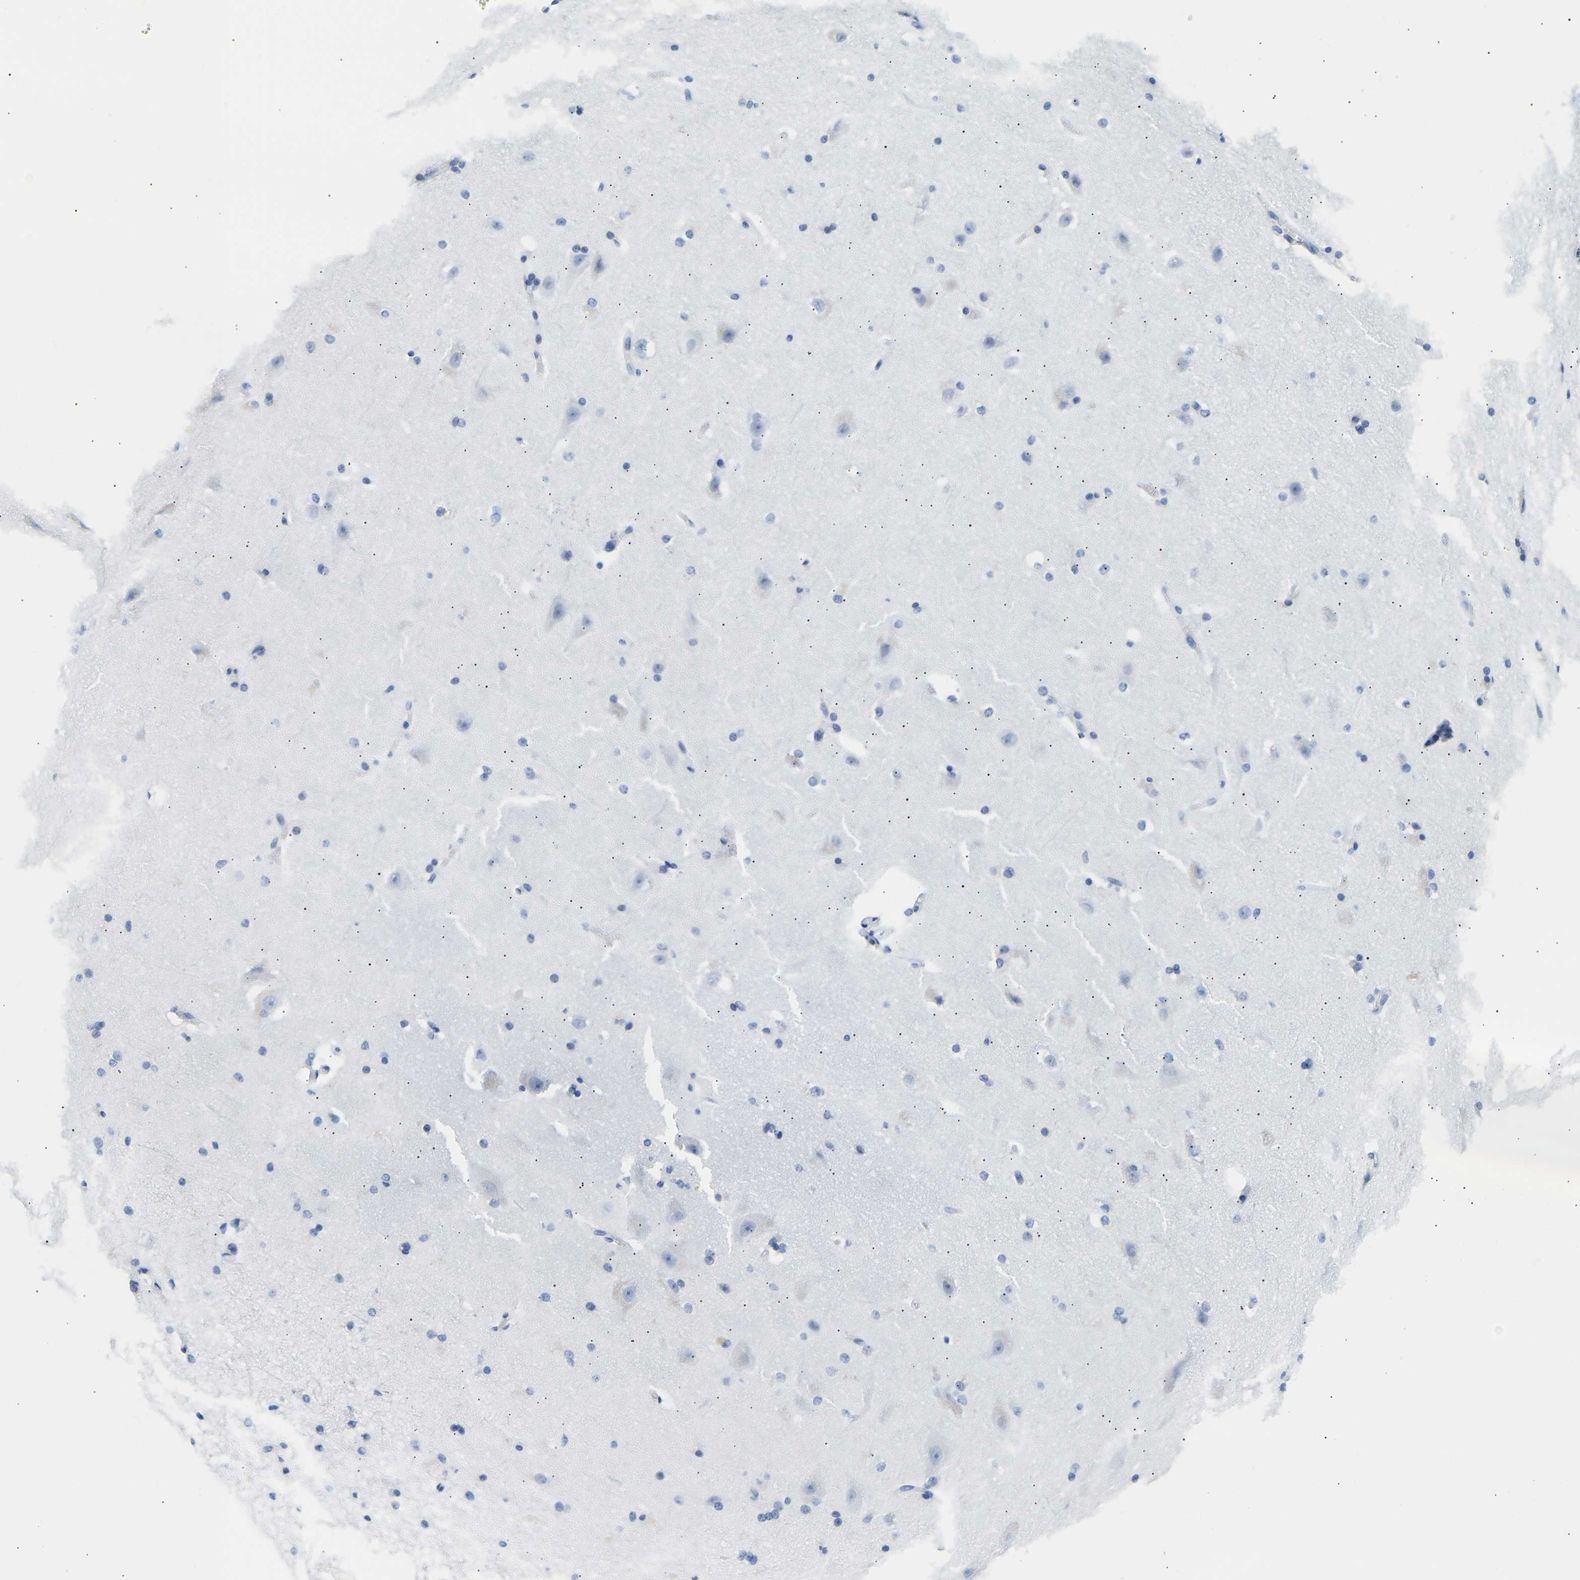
{"staining": {"intensity": "negative", "quantity": "none", "location": "none"}, "tissue": "cerebral cortex", "cell_type": "Endothelial cells", "image_type": "normal", "snomed": [{"axis": "morphology", "description": "Normal tissue, NOS"}, {"axis": "topography", "description": "Cerebral cortex"}, {"axis": "topography", "description": "Hippocampus"}], "caption": "High power microscopy photomicrograph of an immunohistochemistry (IHC) photomicrograph of normal cerebral cortex, revealing no significant positivity in endothelial cells. Nuclei are stained in blue.", "gene": "SPINK2", "patient": {"sex": "female", "age": 19}}